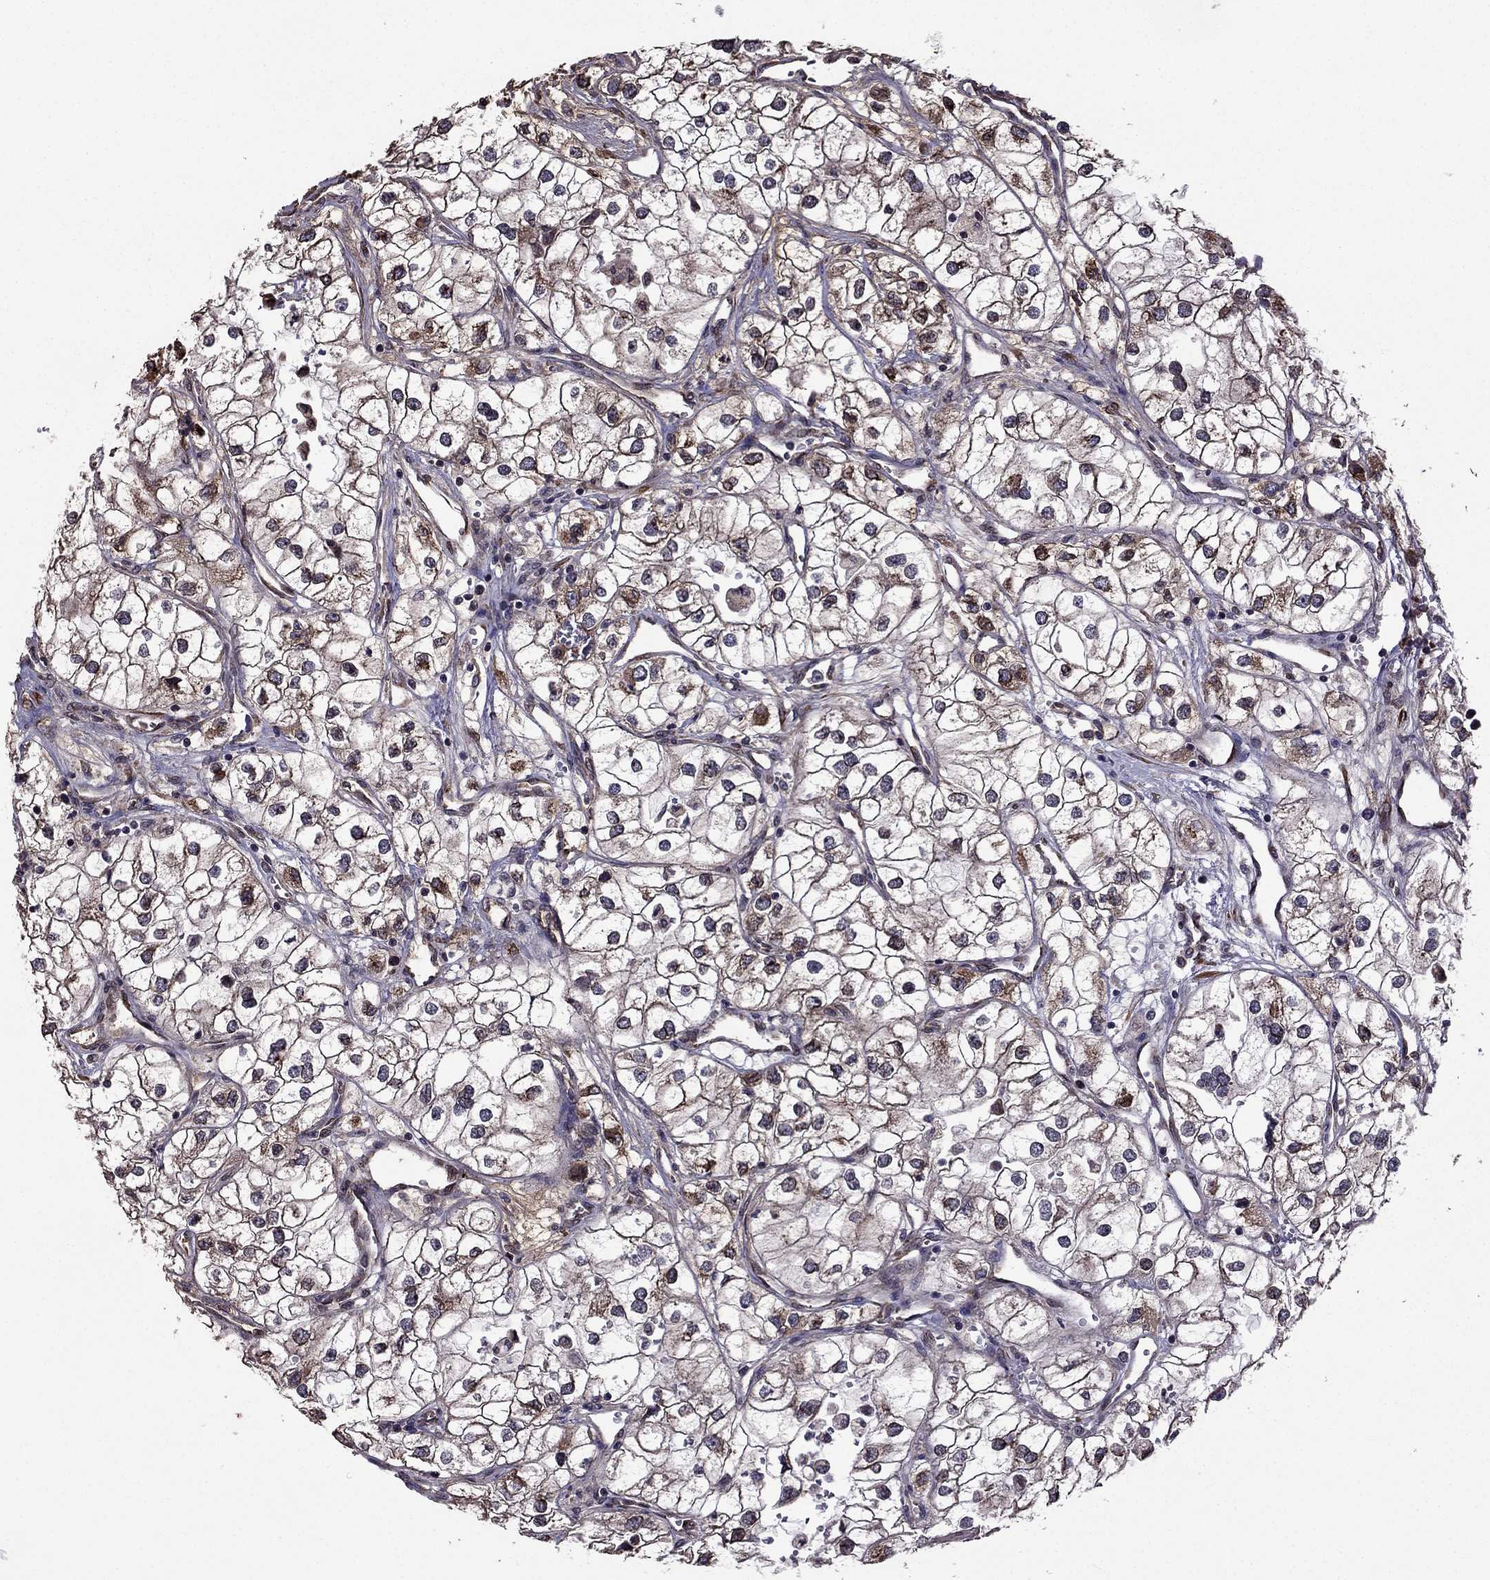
{"staining": {"intensity": "moderate", "quantity": ">75%", "location": "cytoplasmic/membranous"}, "tissue": "renal cancer", "cell_type": "Tumor cells", "image_type": "cancer", "snomed": [{"axis": "morphology", "description": "Adenocarcinoma, NOS"}, {"axis": "topography", "description": "Kidney"}], "caption": "Tumor cells exhibit moderate cytoplasmic/membranous staining in approximately >75% of cells in adenocarcinoma (renal). (brown staining indicates protein expression, while blue staining denotes nuclei).", "gene": "IKBIP", "patient": {"sex": "male", "age": 59}}